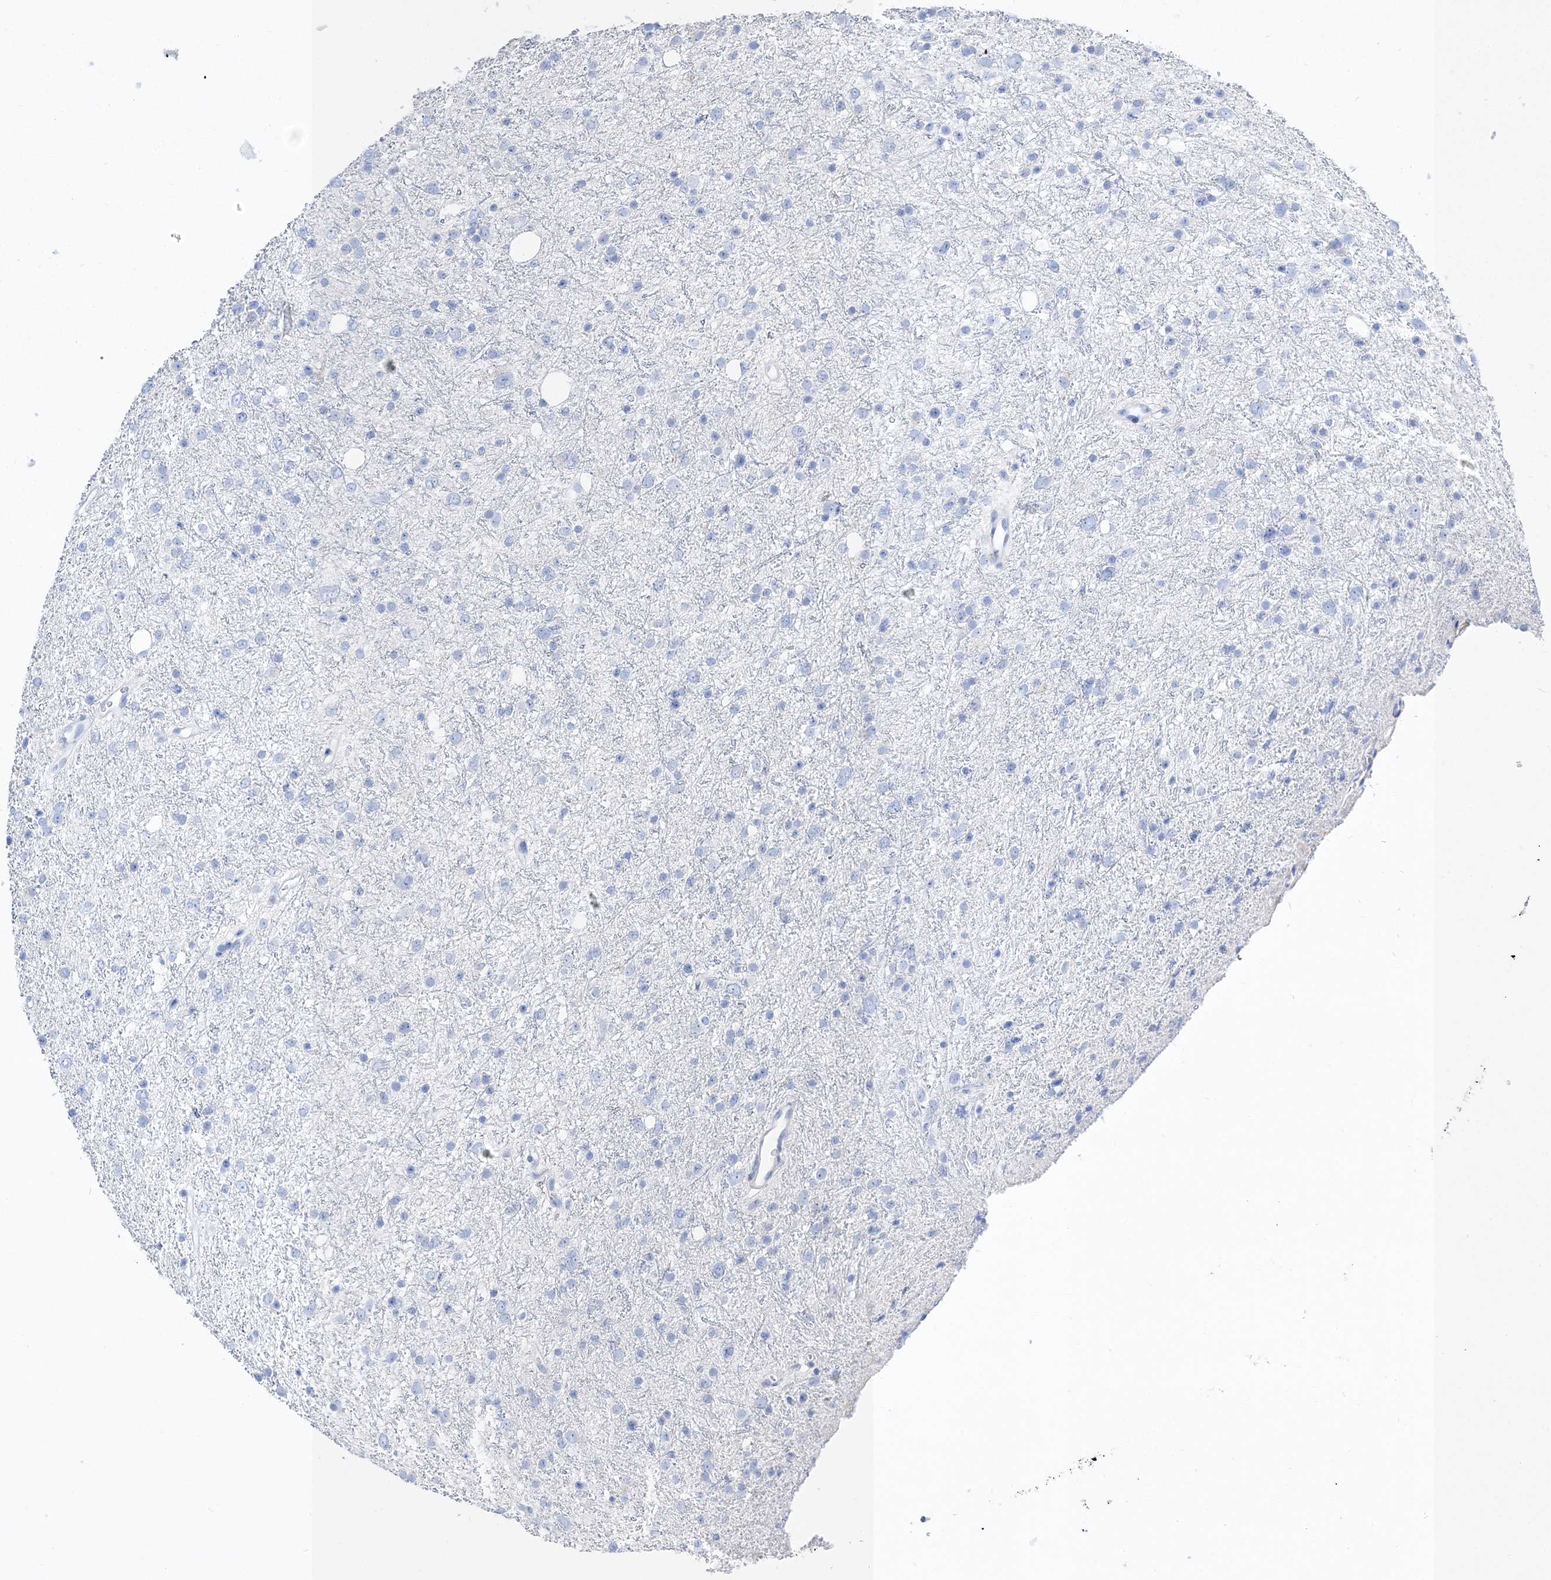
{"staining": {"intensity": "negative", "quantity": "none", "location": "none"}, "tissue": "glioma", "cell_type": "Tumor cells", "image_type": "cancer", "snomed": [{"axis": "morphology", "description": "Glioma, malignant, Low grade"}, {"axis": "topography", "description": "Cerebral cortex"}], "caption": "High magnification brightfield microscopy of glioma stained with DAB (brown) and counterstained with hematoxylin (blue): tumor cells show no significant positivity. (Stains: DAB immunohistochemistry with hematoxylin counter stain, Microscopy: brightfield microscopy at high magnification).", "gene": "TSPYL6", "patient": {"sex": "female", "age": 39}}